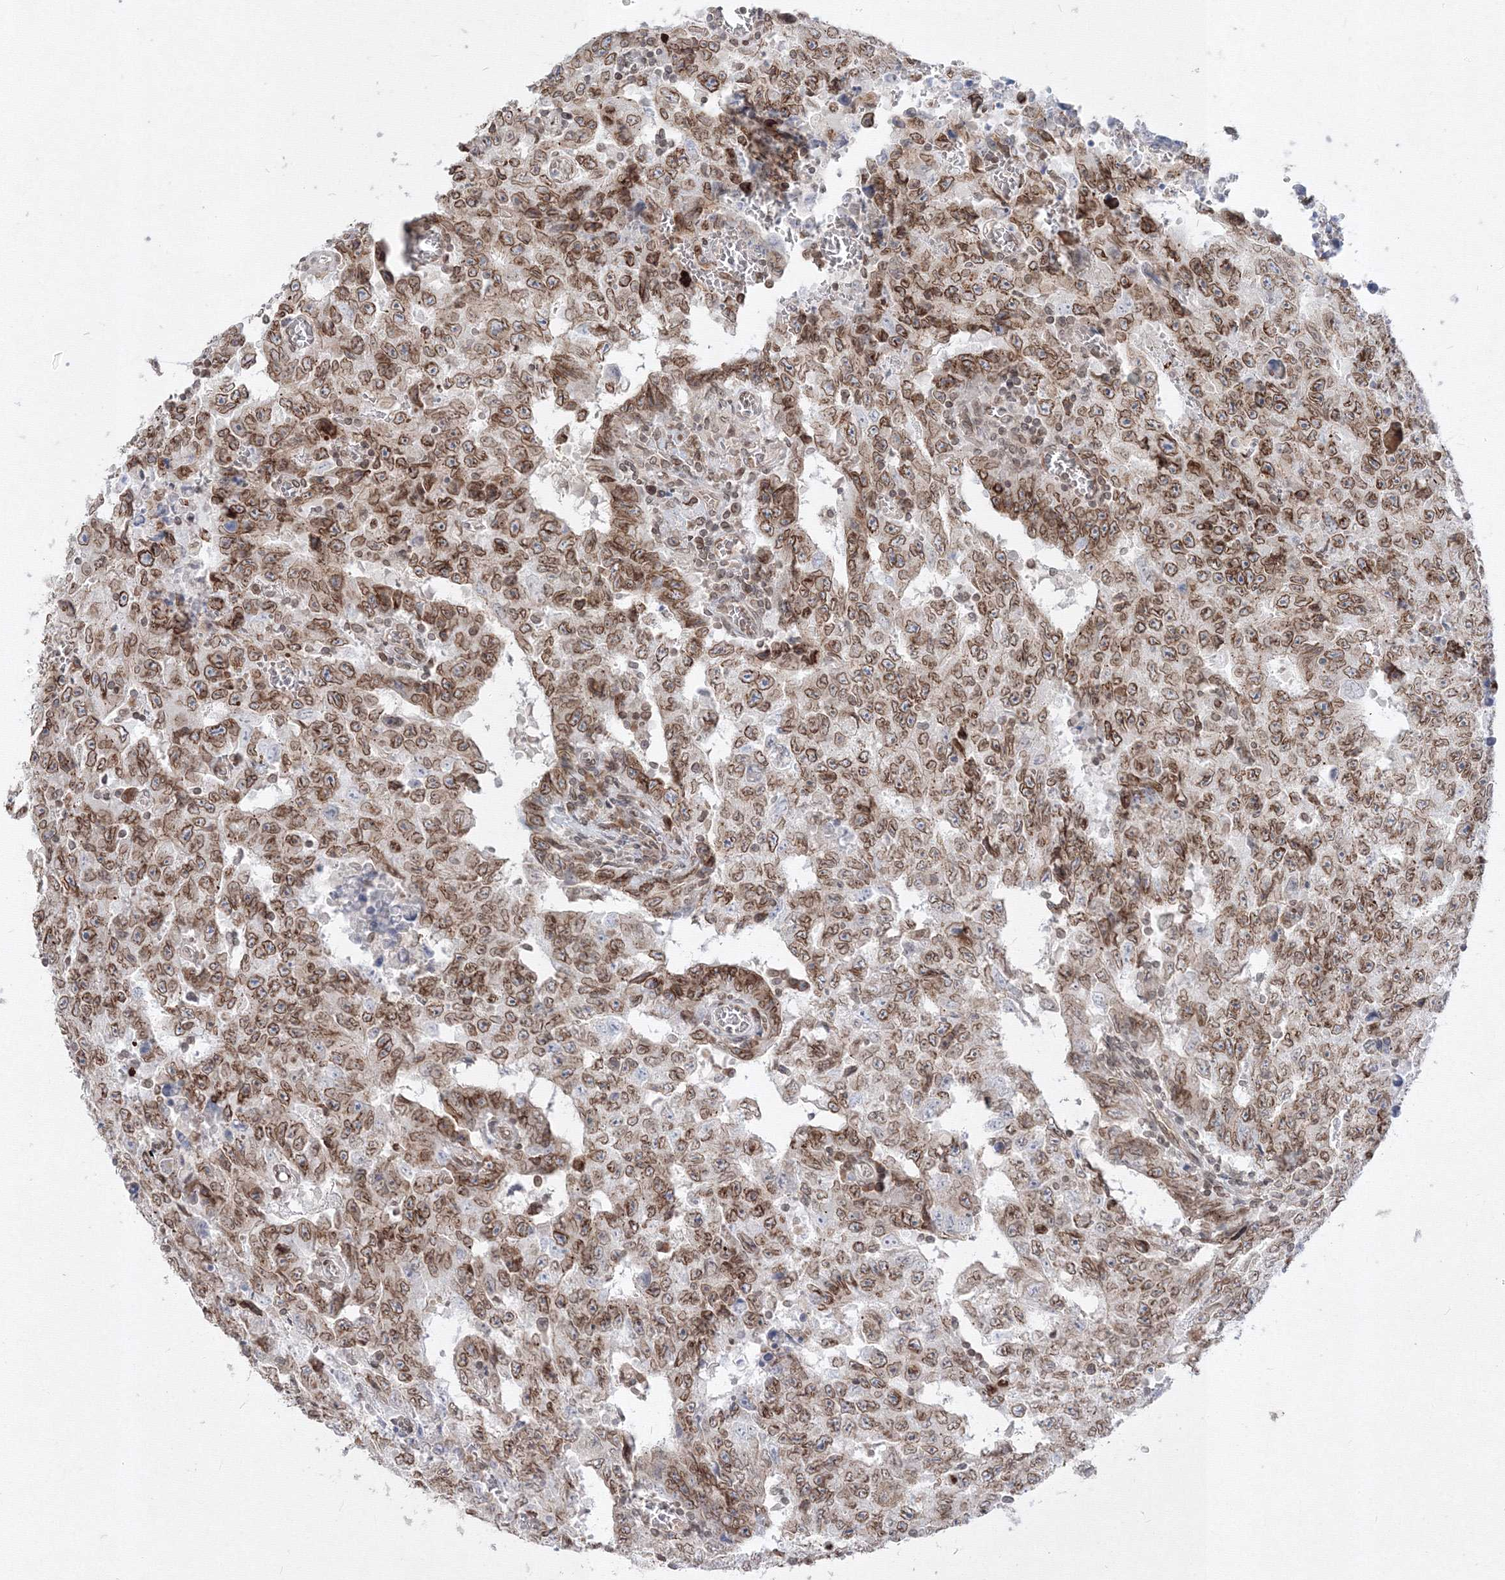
{"staining": {"intensity": "moderate", "quantity": ">75%", "location": "cytoplasmic/membranous,nuclear"}, "tissue": "testis cancer", "cell_type": "Tumor cells", "image_type": "cancer", "snomed": [{"axis": "morphology", "description": "Carcinoma, Embryonal, NOS"}, {"axis": "topography", "description": "Testis"}], "caption": "High-magnification brightfield microscopy of testis cancer stained with DAB (3,3'-diaminobenzidine) (brown) and counterstained with hematoxylin (blue). tumor cells exhibit moderate cytoplasmic/membranous and nuclear staining is seen in approximately>75% of cells.", "gene": "DNAJB2", "patient": {"sex": "male", "age": 26}}